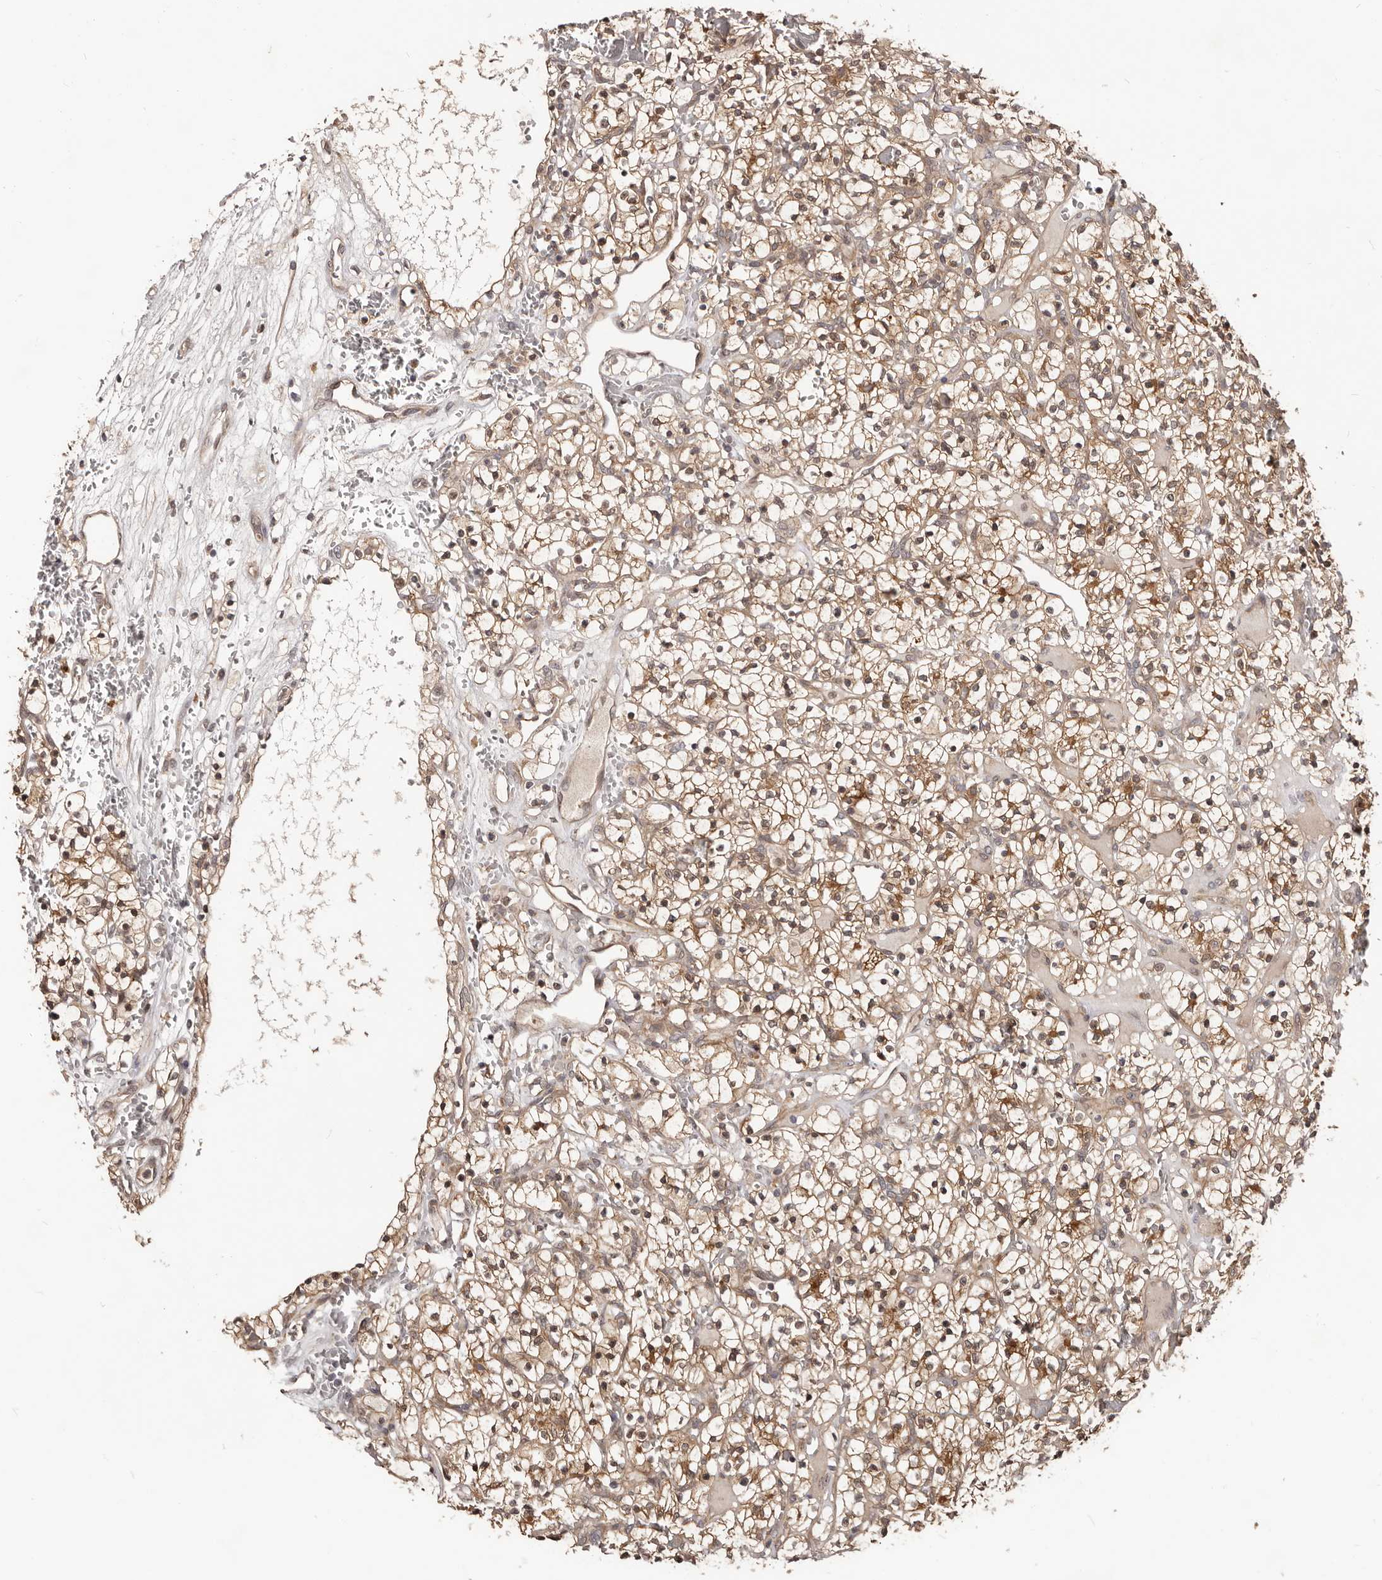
{"staining": {"intensity": "moderate", "quantity": ">75%", "location": "cytoplasmic/membranous"}, "tissue": "renal cancer", "cell_type": "Tumor cells", "image_type": "cancer", "snomed": [{"axis": "morphology", "description": "Adenocarcinoma, NOS"}, {"axis": "topography", "description": "Kidney"}], "caption": "A high-resolution histopathology image shows immunohistochemistry (IHC) staining of renal adenocarcinoma, which displays moderate cytoplasmic/membranous staining in about >75% of tumor cells.", "gene": "MDP1", "patient": {"sex": "female", "age": 57}}